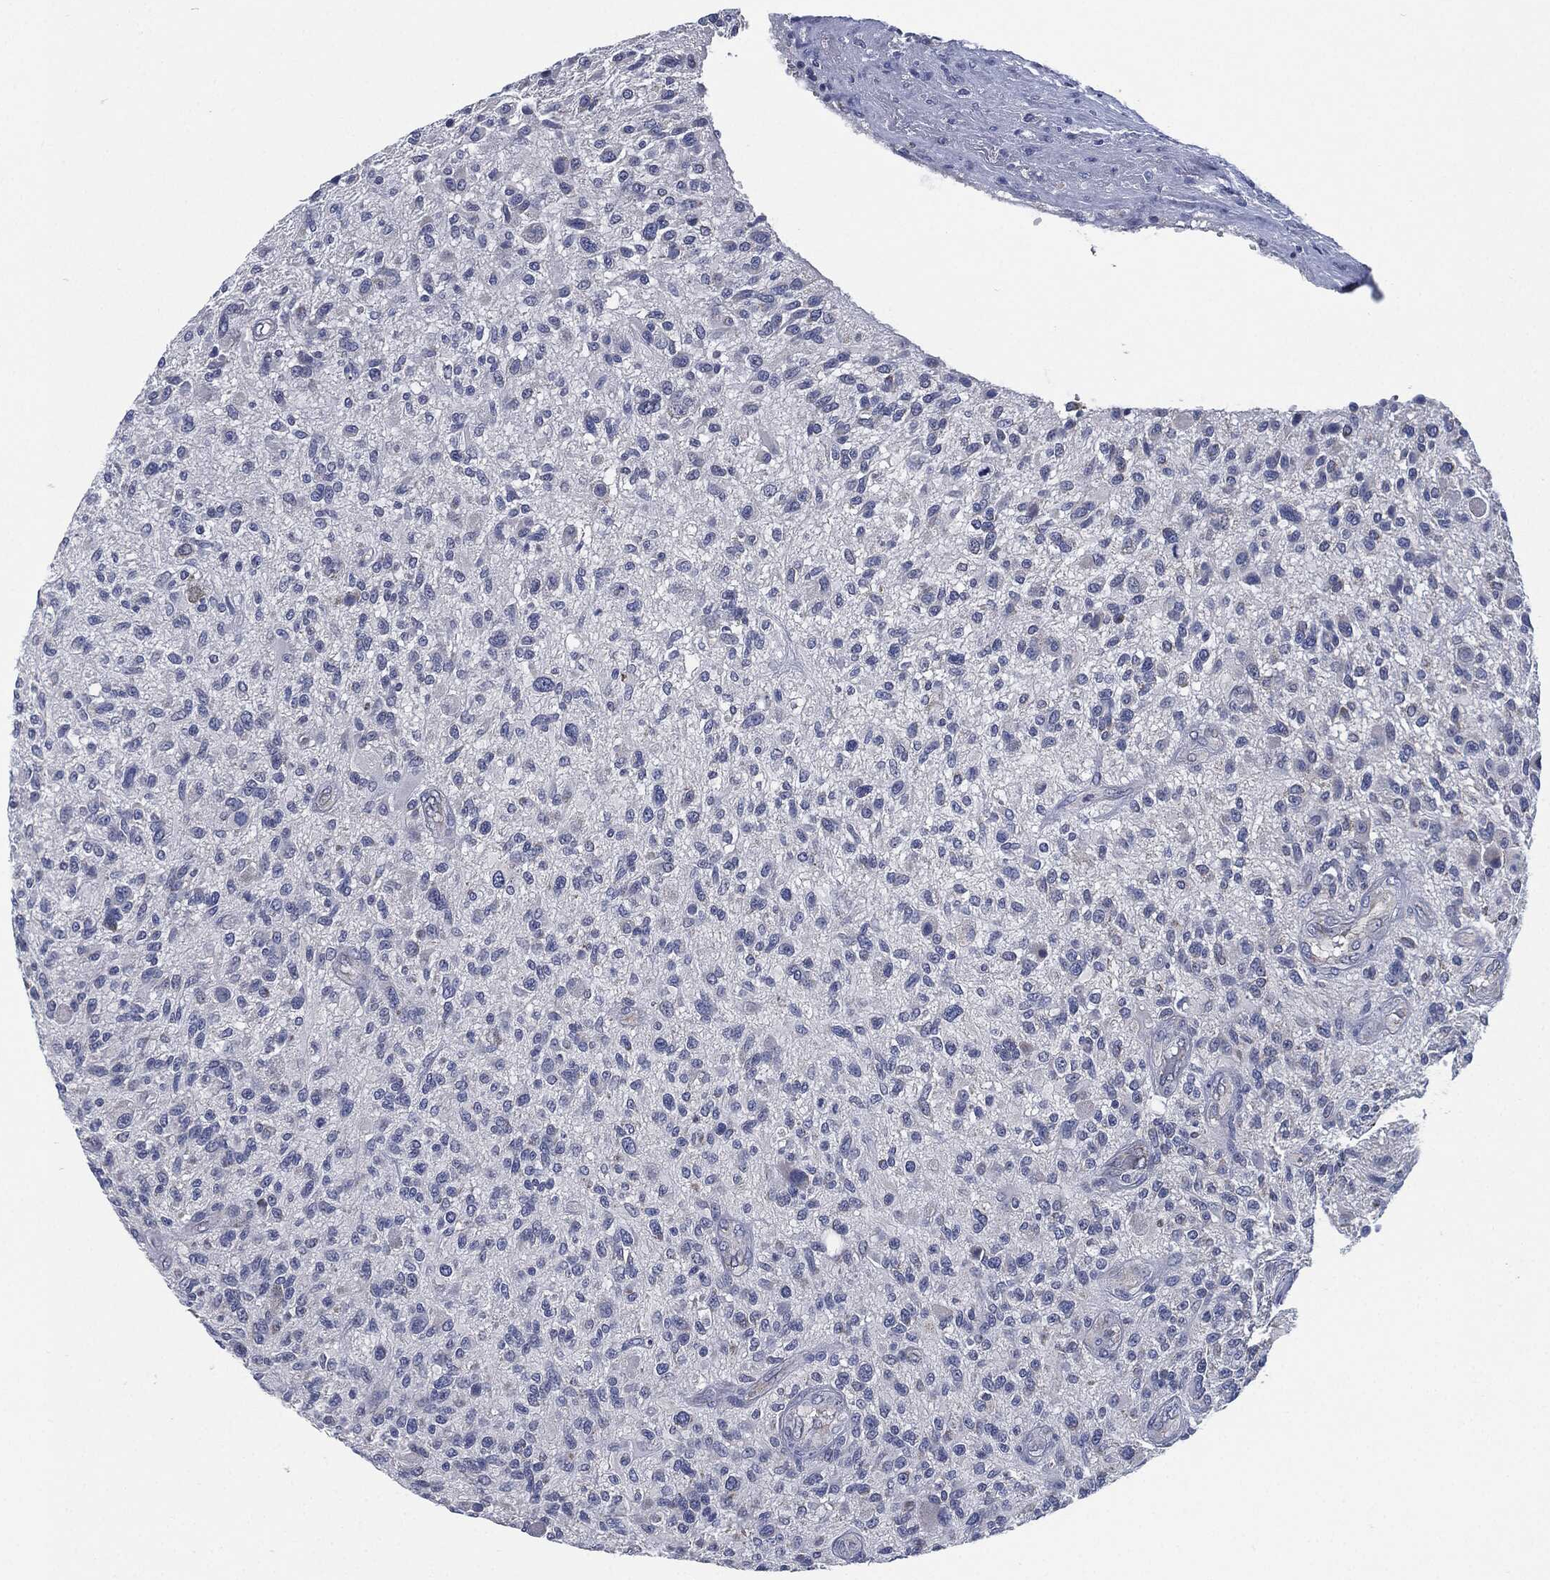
{"staining": {"intensity": "negative", "quantity": "none", "location": "none"}, "tissue": "glioma", "cell_type": "Tumor cells", "image_type": "cancer", "snomed": [{"axis": "morphology", "description": "Glioma, malignant, High grade"}, {"axis": "topography", "description": "Brain"}], "caption": "Photomicrograph shows no protein staining in tumor cells of glioma tissue.", "gene": "SIGLEC9", "patient": {"sex": "male", "age": 47}}